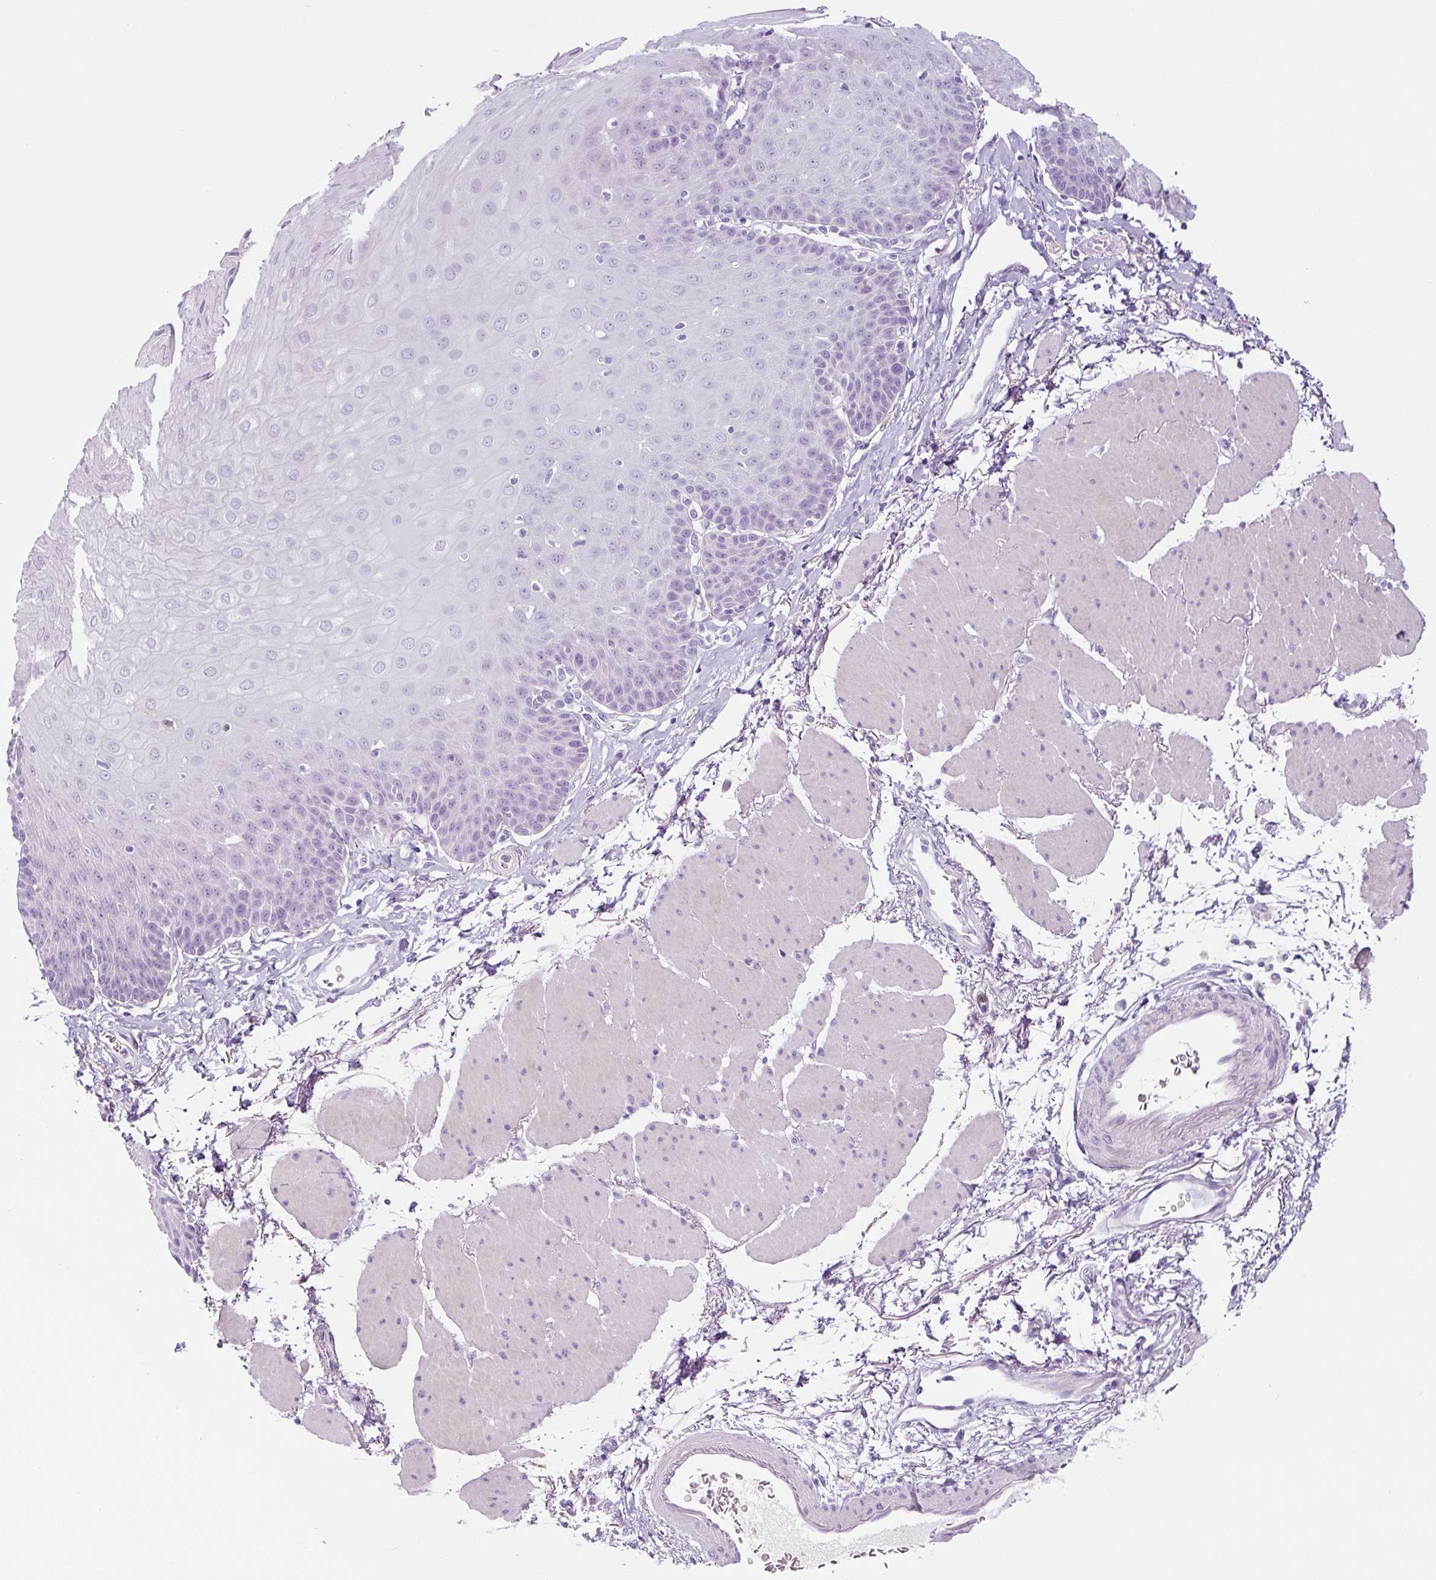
{"staining": {"intensity": "negative", "quantity": "none", "location": "none"}, "tissue": "esophagus", "cell_type": "Squamous epithelial cells", "image_type": "normal", "snomed": [{"axis": "morphology", "description": "Normal tissue, NOS"}, {"axis": "topography", "description": "Esophagus"}], "caption": "Immunohistochemical staining of benign esophagus exhibits no significant staining in squamous epithelial cells. (DAB immunohistochemistry with hematoxylin counter stain).", "gene": "RNF212B", "patient": {"sex": "female", "age": 81}}